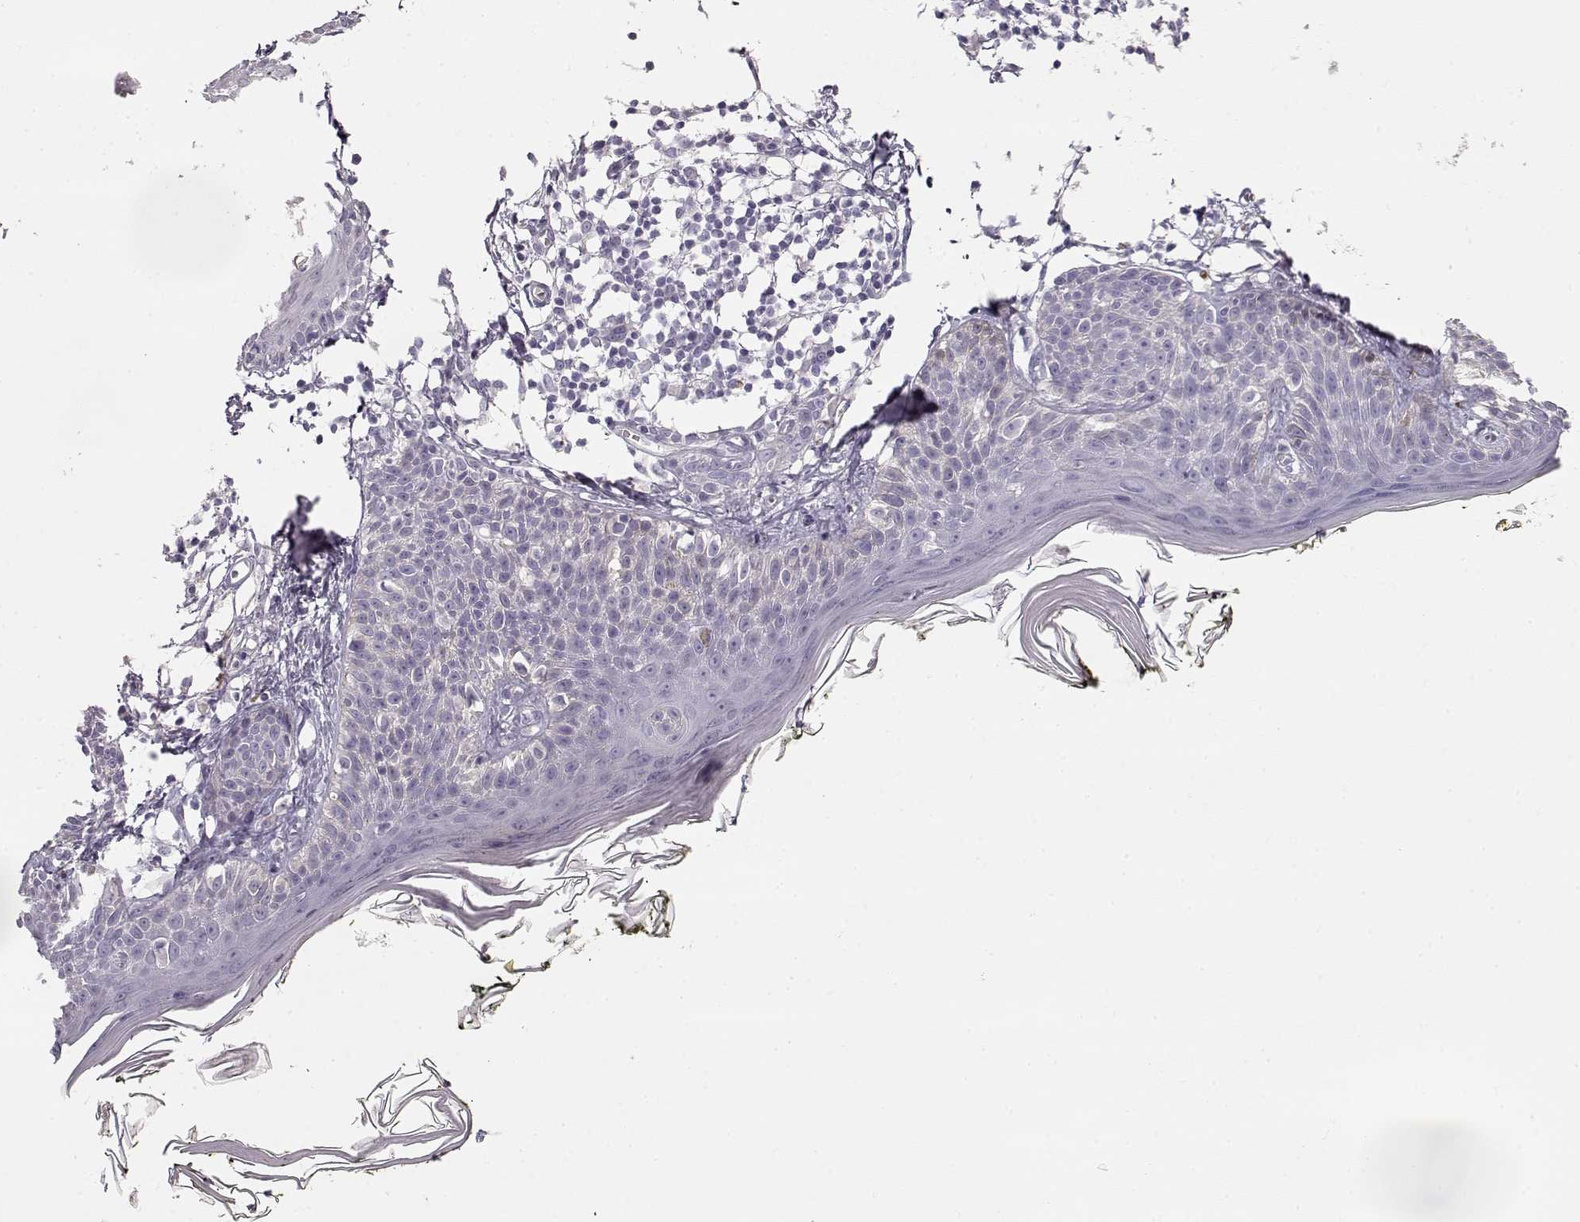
{"staining": {"intensity": "negative", "quantity": "none", "location": "none"}, "tissue": "skin", "cell_type": "Fibroblasts", "image_type": "normal", "snomed": [{"axis": "morphology", "description": "Normal tissue, NOS"}, {"axis": "topography", "description": "Skin"}], "caption": "Protein analysis of unremarkable skin exhibits no significant expression in fibroblasts.", "gene": "GLIPR1L2", "patient": {"sex": "male", "age": 76}}